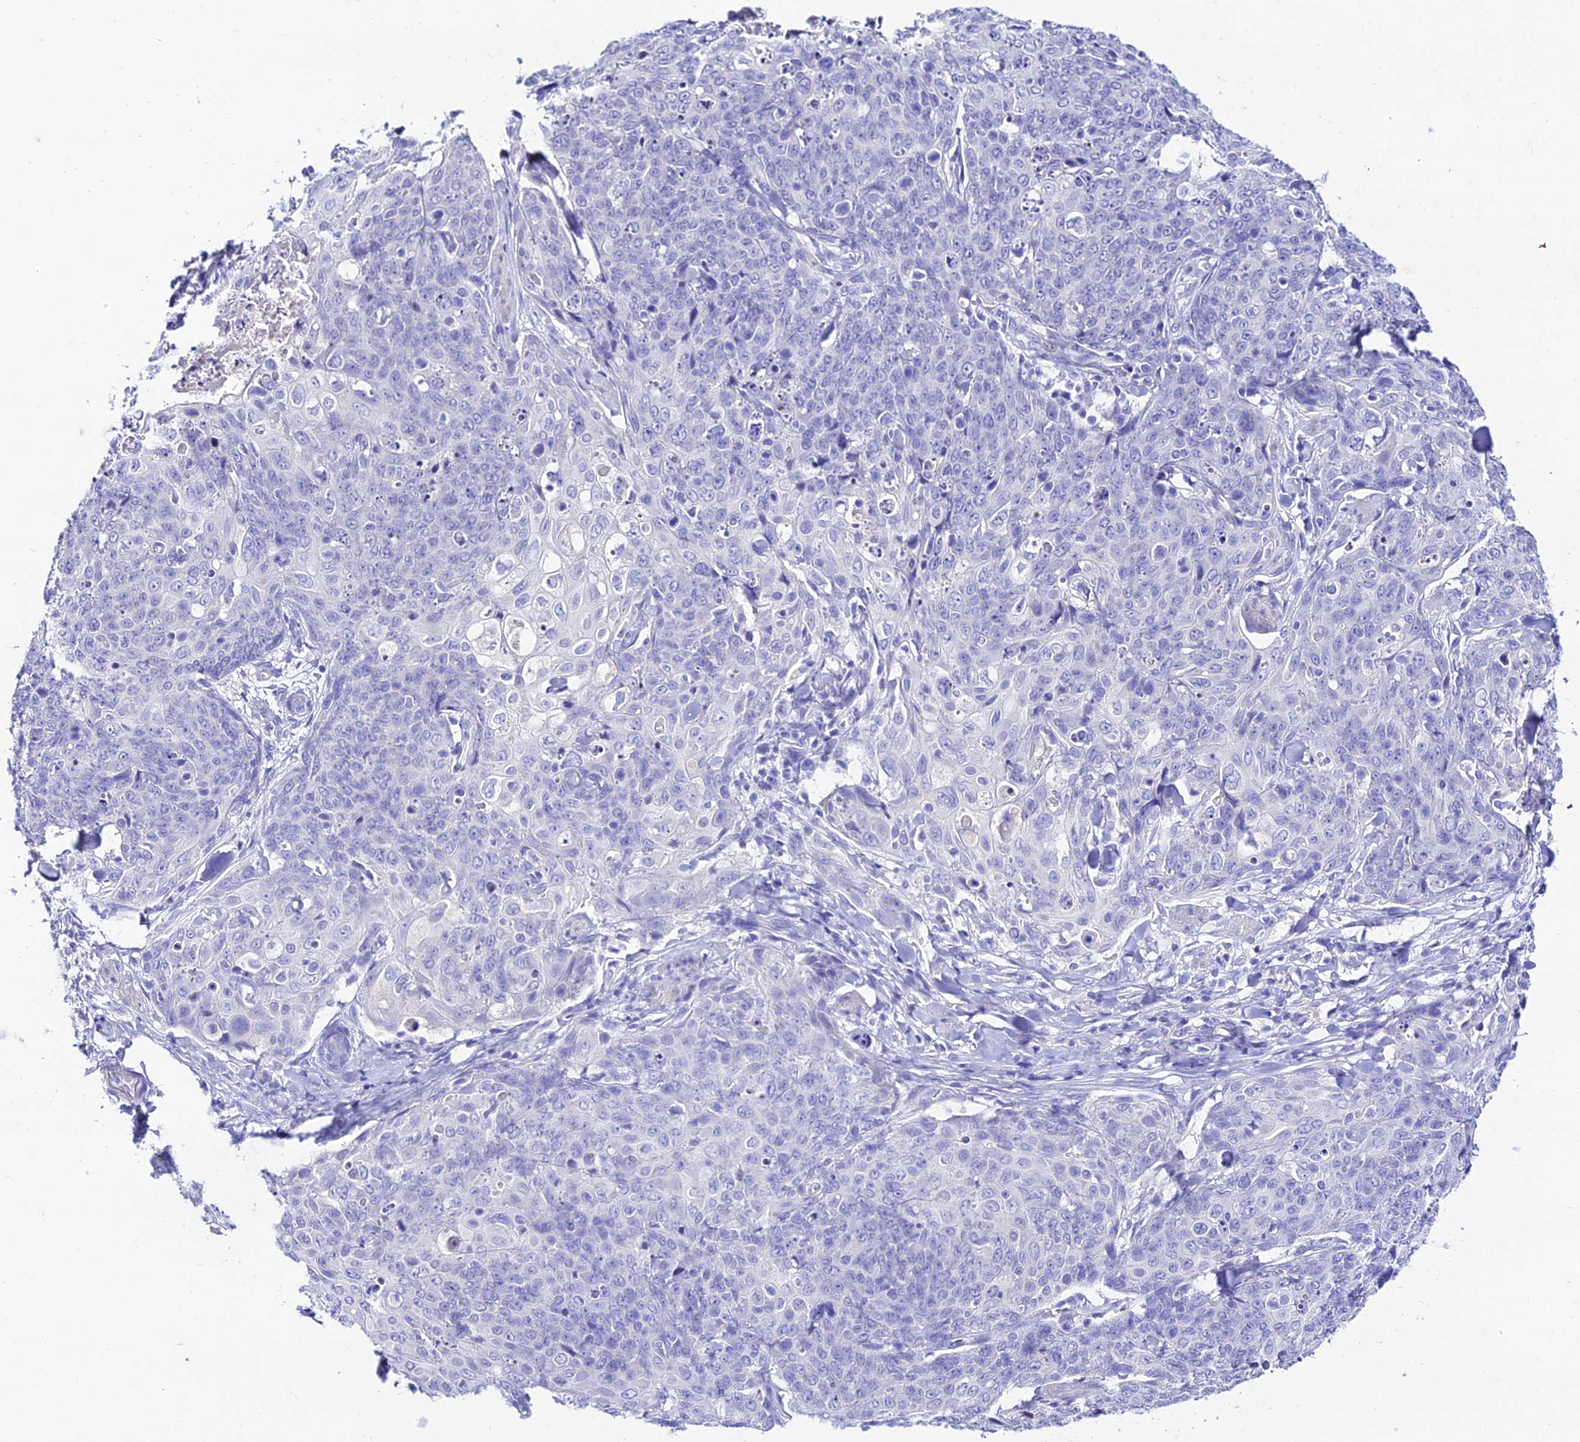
{"staining": {"intensity": "negative", "quantity": "none", "location": "none"}, "tissue": "skin cancer", "cell_type": "Tumor cells", "image_type": "cancer", "snomed": [{"axis": "morphology", "description": "Squamous cell carcinoma, NOS"}, {"axis": "topography", "description": "Skin"}, {"axis": "topography", "description": "Vulva"}], "caption": "Immunohistochemistry of human skin cancer (squamous cell carcinoma) exhibits no expression in tumor cells.", "gene": "NLRP6", "patient": {"sex": "female", "age": 85}}